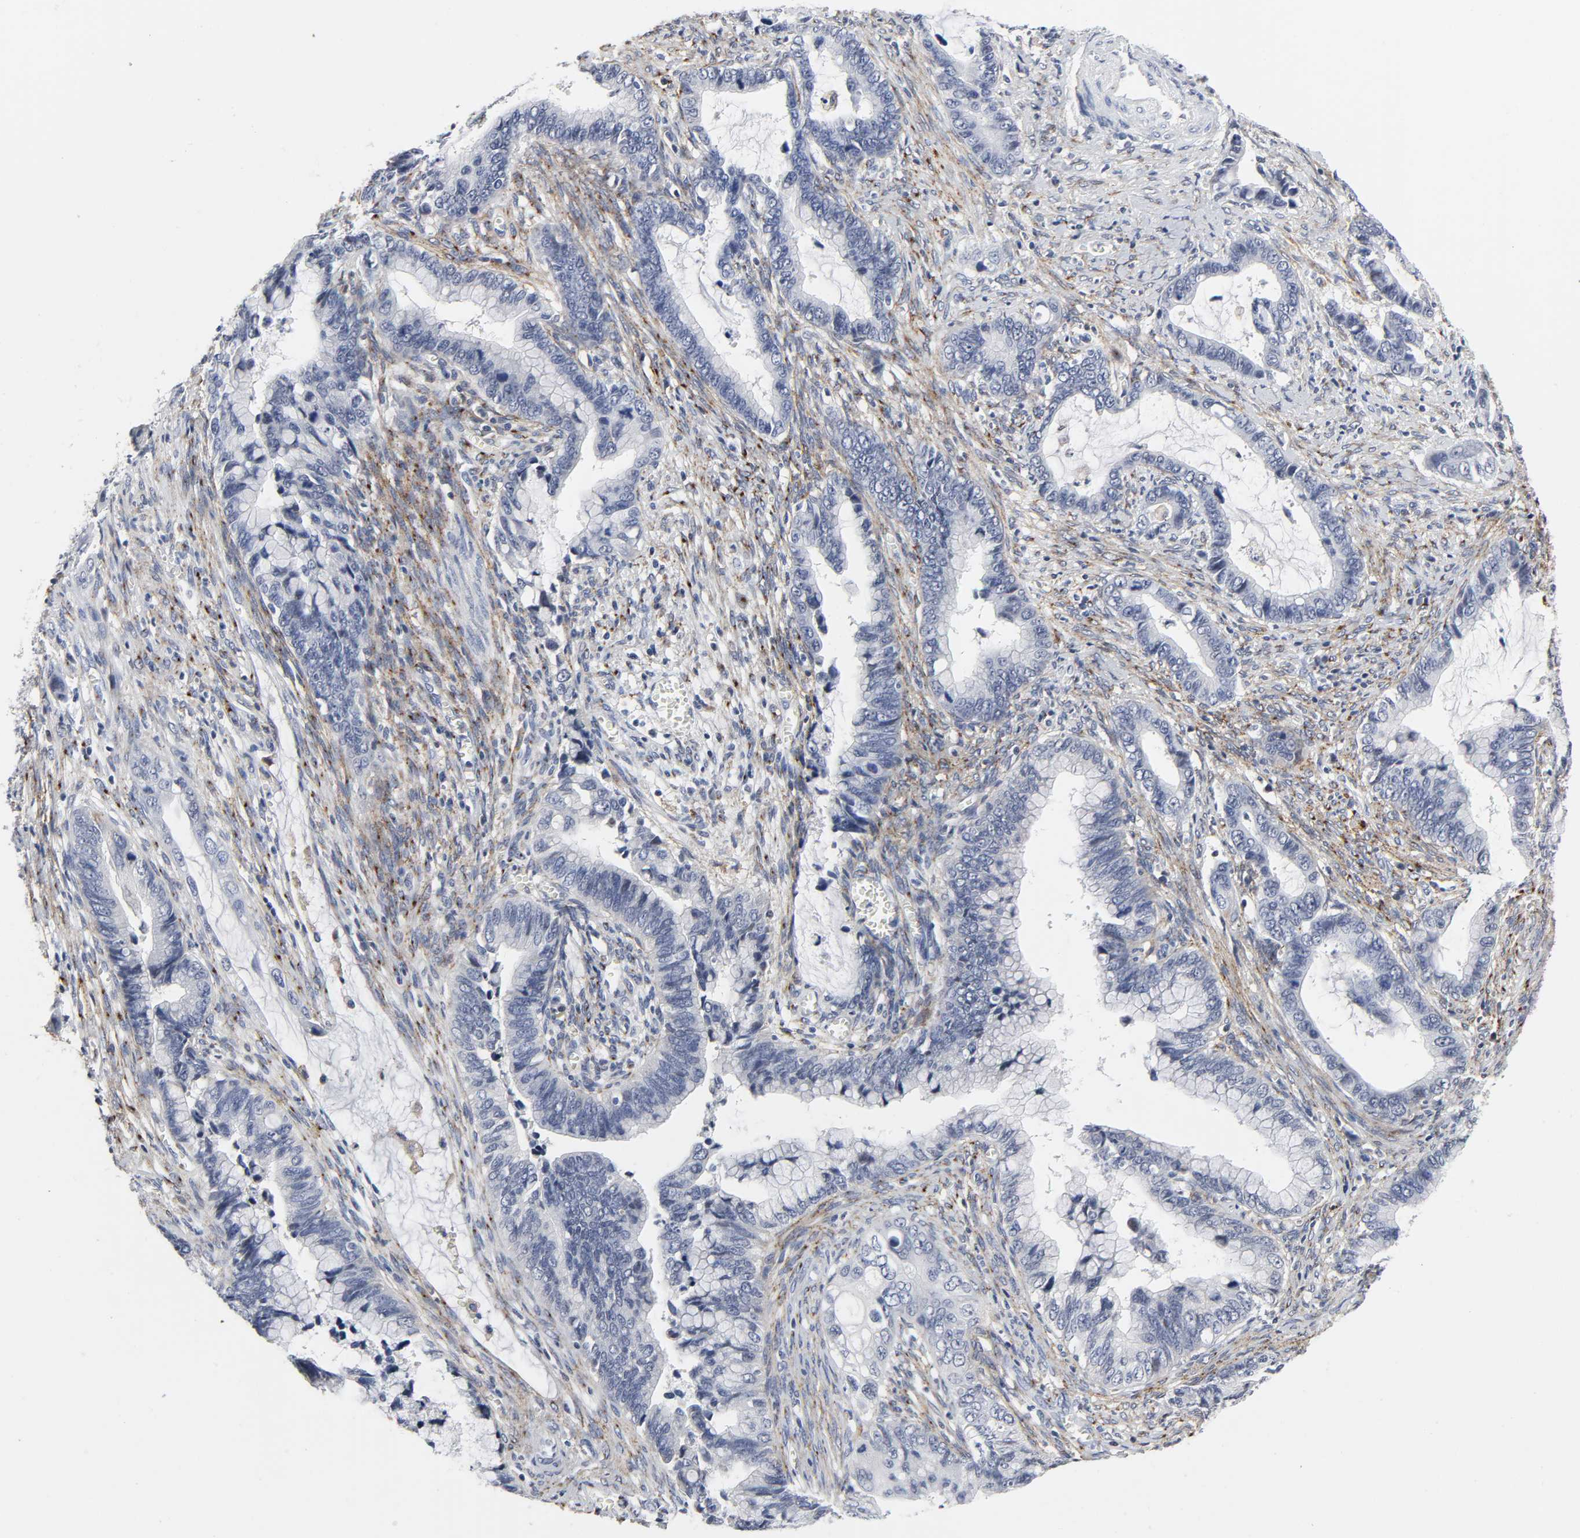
{"staining": {"intensity": "negative", "quantity": "none", "location": "none"}, "tissue": "cervical cancer", "cell_type": "Tumor cells", "image_type": "cancer", "snomed": [{"axis": "morphology", "description": "Adenocarcinoma, NOS"}, {"axis": "topography", "description": "Cervix"}], "caption": "An immunohistochemistry (IHC) histopathology image of cervical adenocarcinoma is shown. There is no staining in tumor cells of cervical adenocarcinoma.", "gene": "LRP1", "patient": {"sex": "female", "age": 44}}